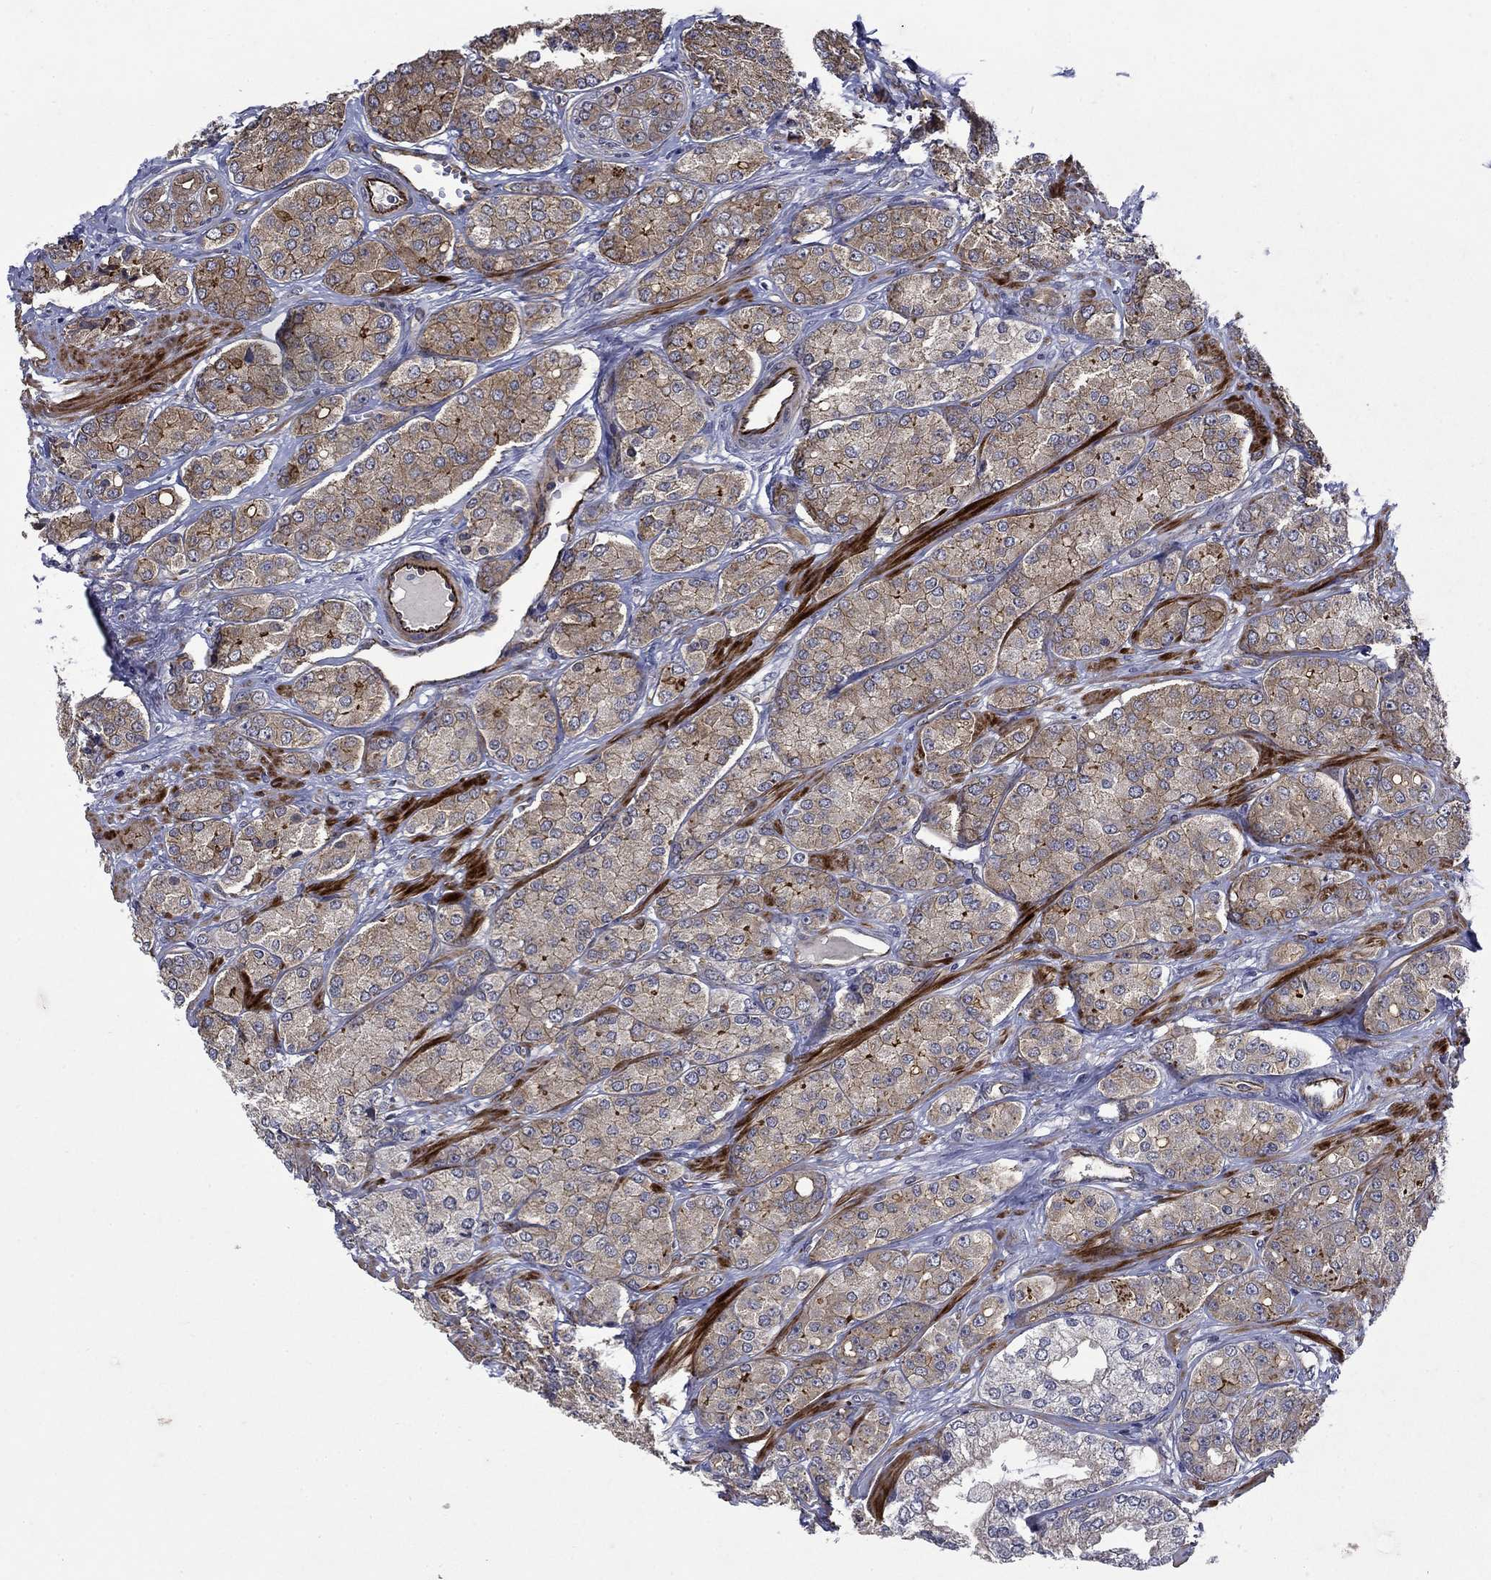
{"staining": {"intensity": "moderate", "quantity": "<25%", "location": "cytoplasmic/membranous"}, "tissue": "prostate cancer", "cell_type": "Tumor cells", "image_type": "cancer", "snomed": [{"axis": "morphology", "description": "Adenocarcinoma, NOS"}, {"axis": "topography", "description": "Prostate"}], "caption": "A low amount of moderate cytoplasmic/membranous expression is seen in approximately <25% of tumor cells in adenocarcinoma (prostate) tissue.", "gene": "SLC7A1", "patient": {"sex": "male", "age": 67}}